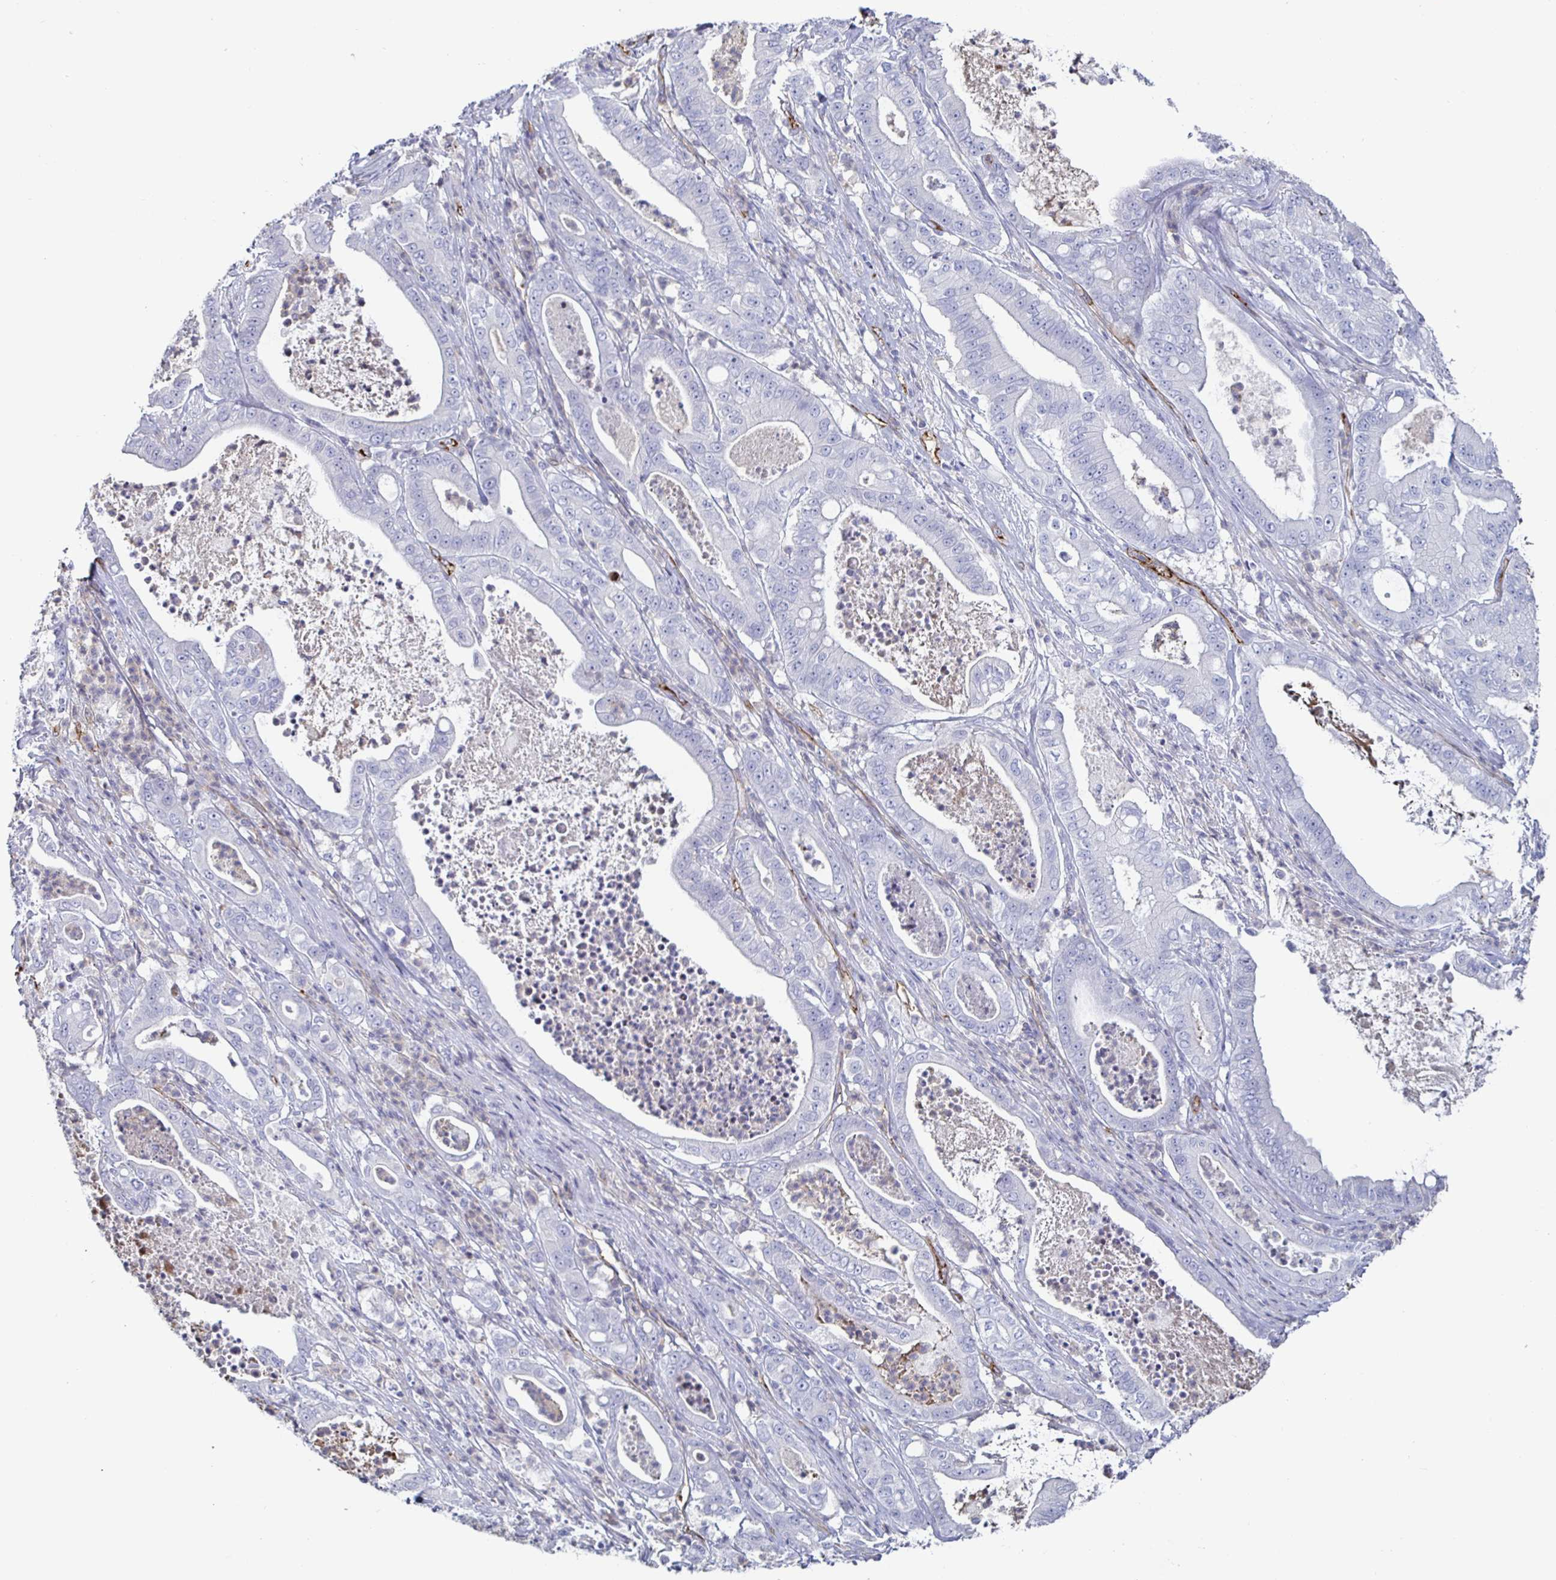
{"staining": {"intensity": "negative", "quantity": "none", "location": "none"}, "tissue": "pancreatic cancer", "cell_type": "Tumor cells", "image_type": "cancer", "snomed": [{"axis": "morphology", "description": "Adenocarcinoma, NOS"}, {"axis": "topography", "description": "Pancreas"}], "caption": "This is a micrograph of IHC staining of pancreatic adenocarcinoma, which shows no expression in tumor cells. (Brightfield microscopy of DAB immunohistochemistry at high magnification).", "gene": "ACSBG2", "patient": {"sex": "male", "age": 71}}